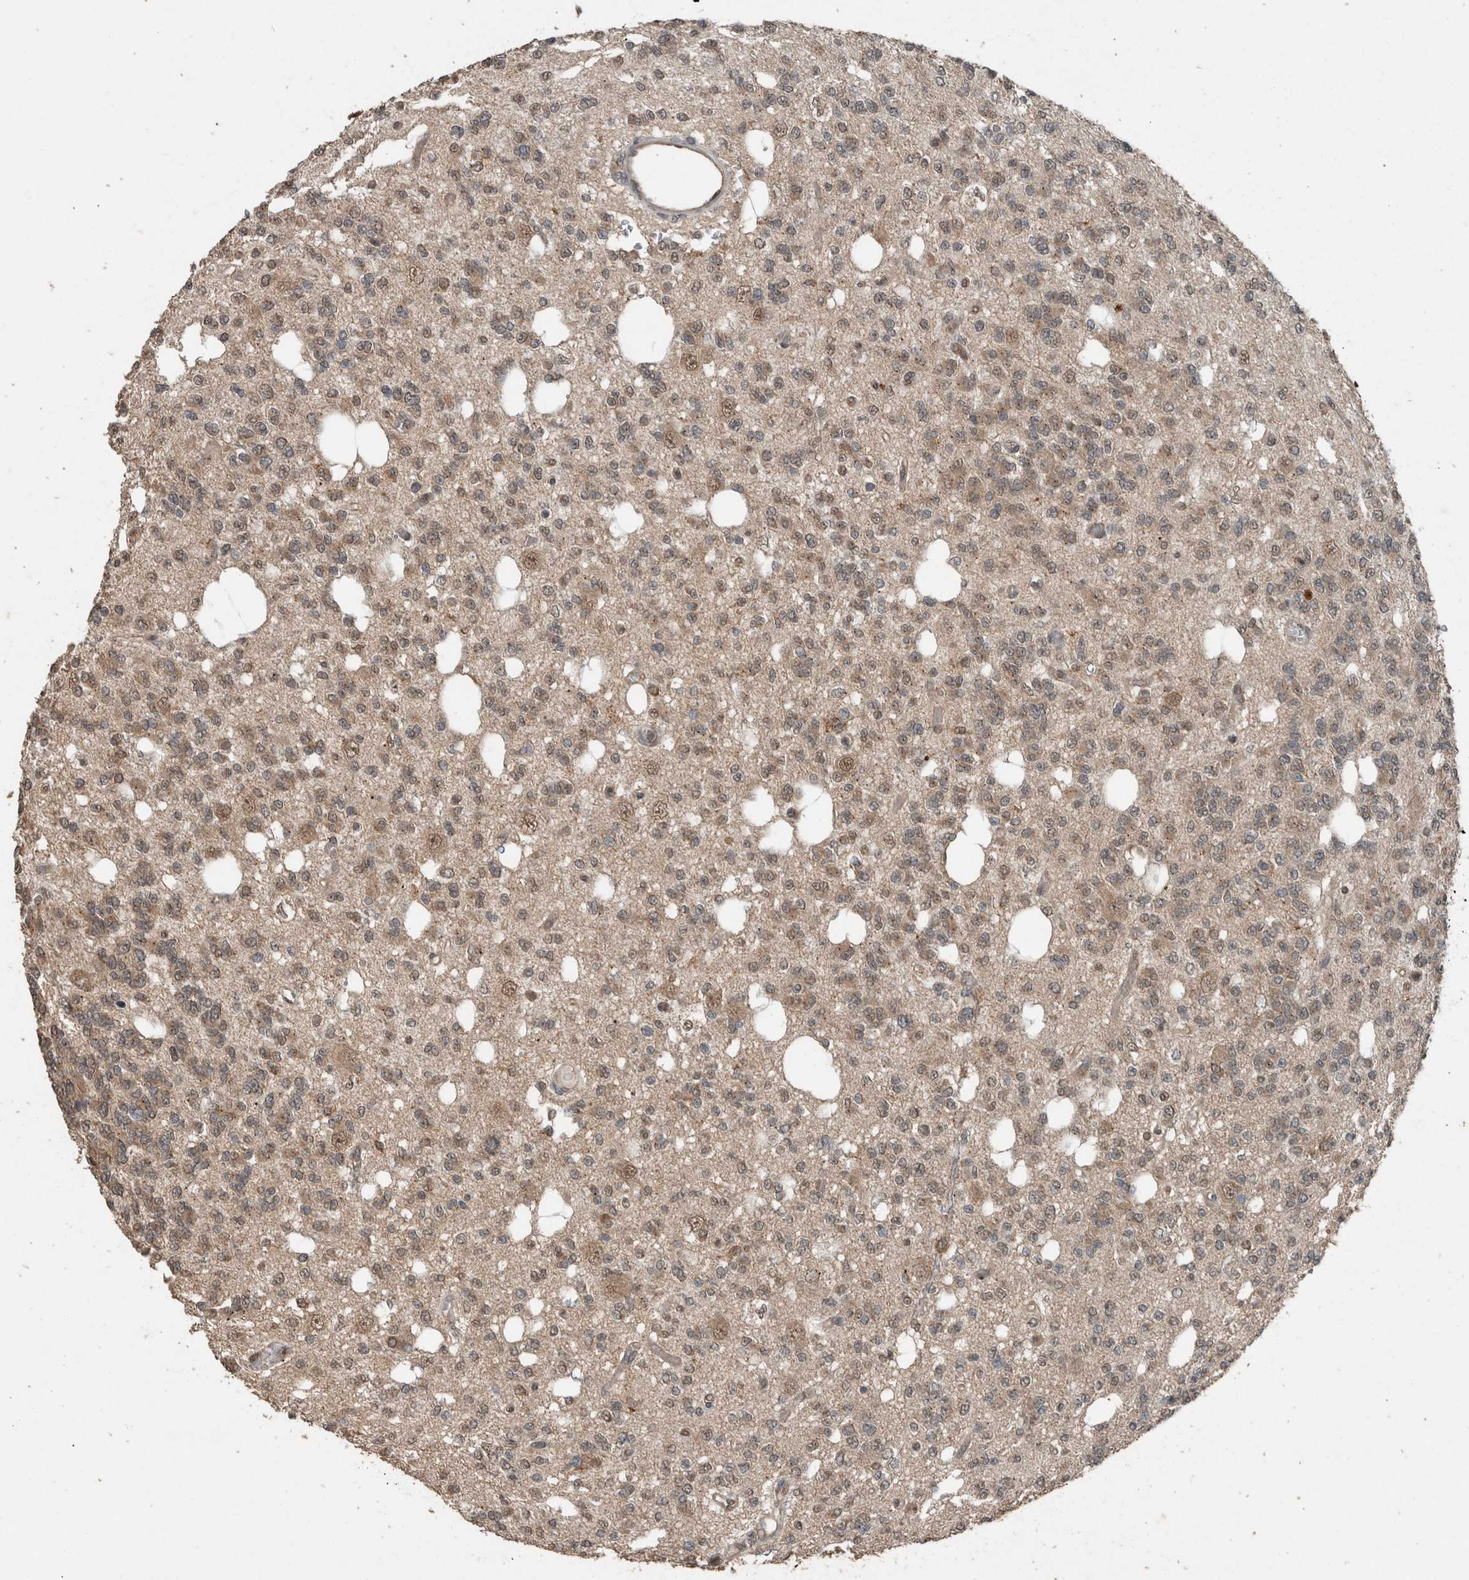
{"staining": {"intensity": "weak", "quantity": ">75%", "location": "cytoplasmic/membranous"}, "tissue": "glioma", "cell_type": "Tumor cells", "image_type": "cancer", "snomed": [{"axis": "morphology", "description": "Glioma, malignant, Low grade"}, {"axis": "topography", "description": "Brain"}], "caption": "Immunohistochemical staining of human glioma reveals low levels of weak cytoplasmic/membranous expression in about >75% of tumor cells.", "gene": "MYO1E", "patient": {"sex": "male", "age": 38}}